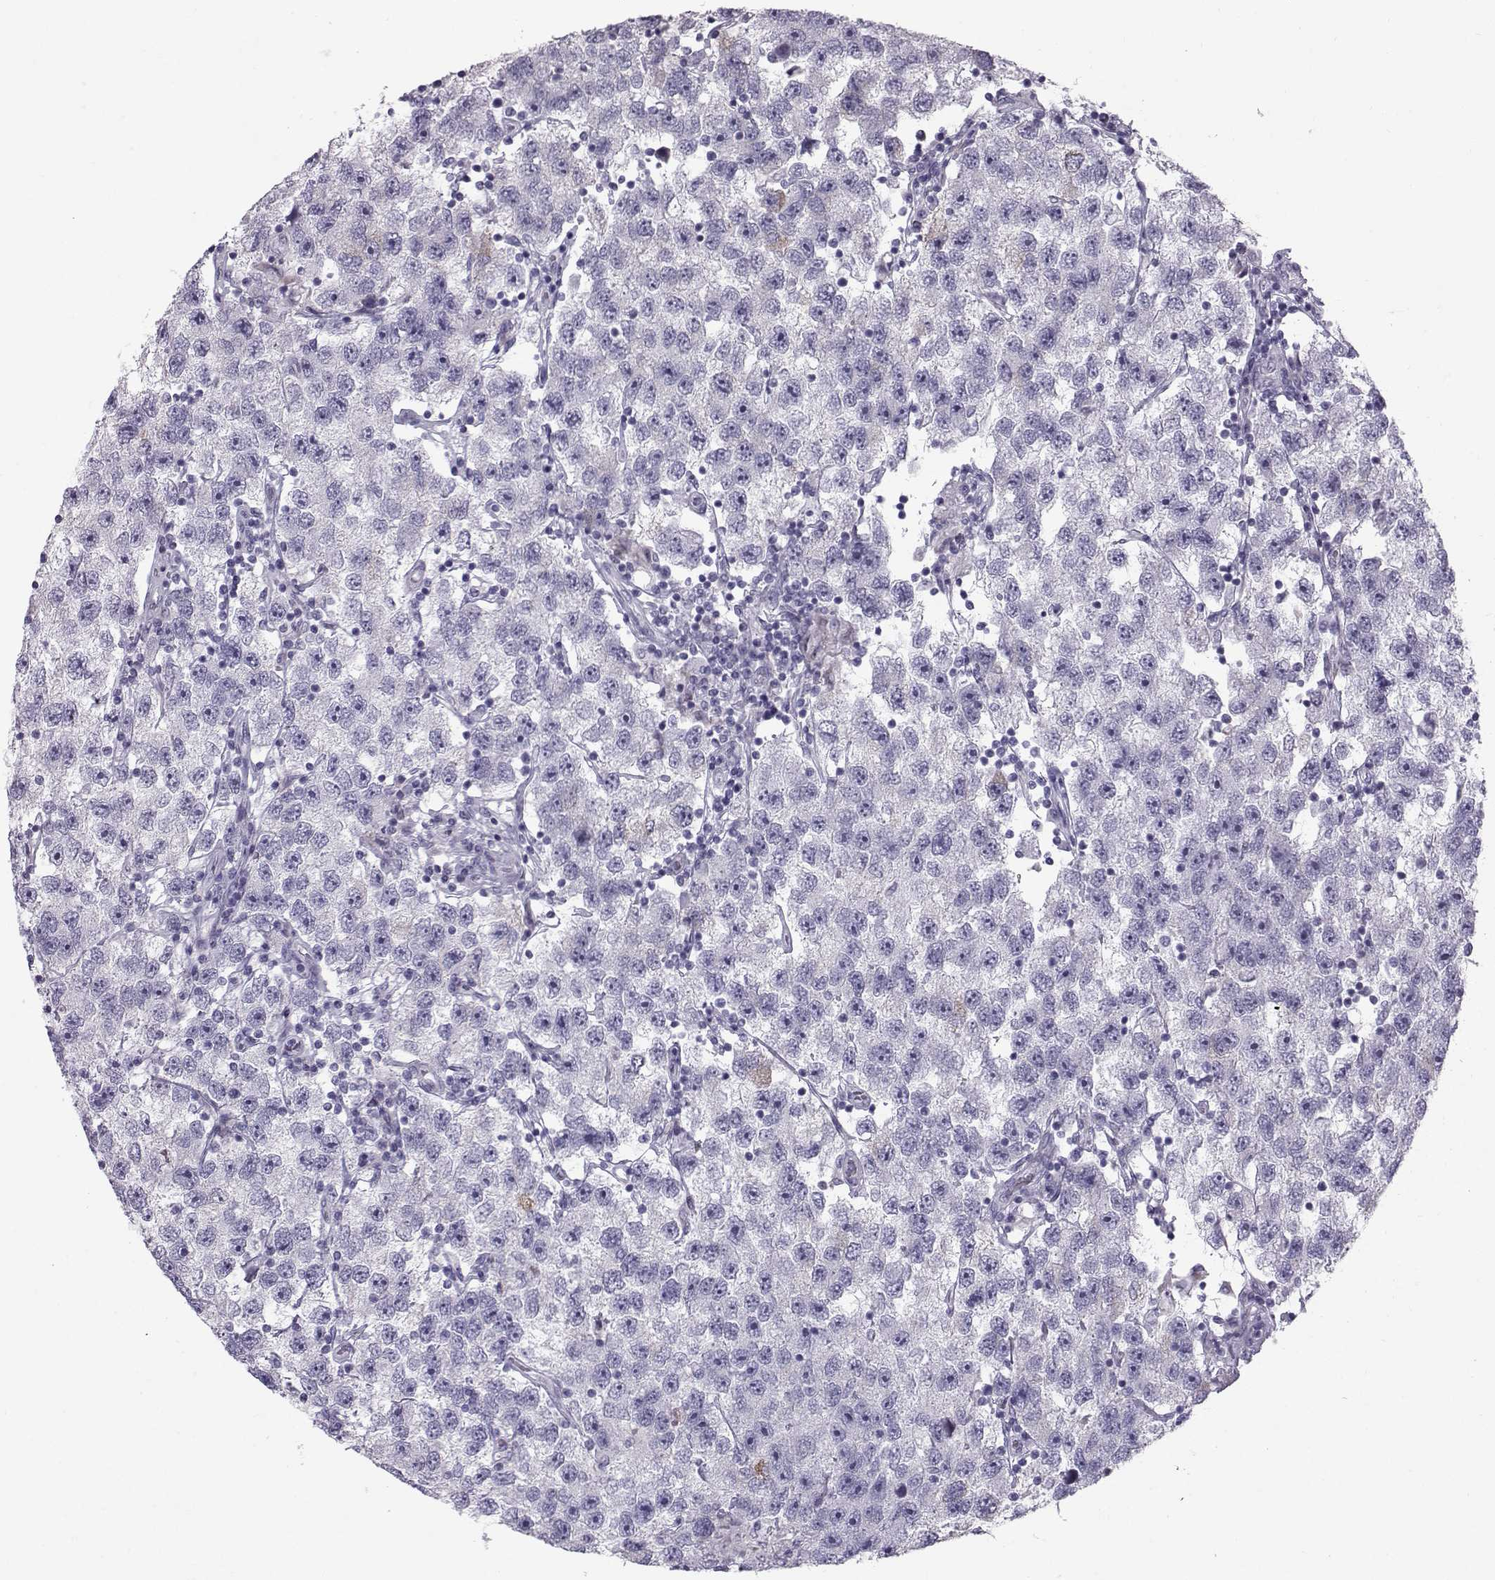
{"staining": {"intensity": "negative", "quantity": "none", "location": "none"}, "tissue": "testis cancer", "cell_type": "Tumor cells", "image_type": "cancer", "snomed": [{"axis": "morphology", "description": "Seminoma, NOS"}, {"axis": "topography", "description": "Testis"}], "caption": "Image shows no significant protein staining in tumor cells of testis cancer. The staining is performed using DAB (3,3'-diaminobenzidine) brown chromogen with nuclei counter-stained in using hematoxylin.", "gene": "DMRT3", "patient": {"sex": "male", "age": 26}}